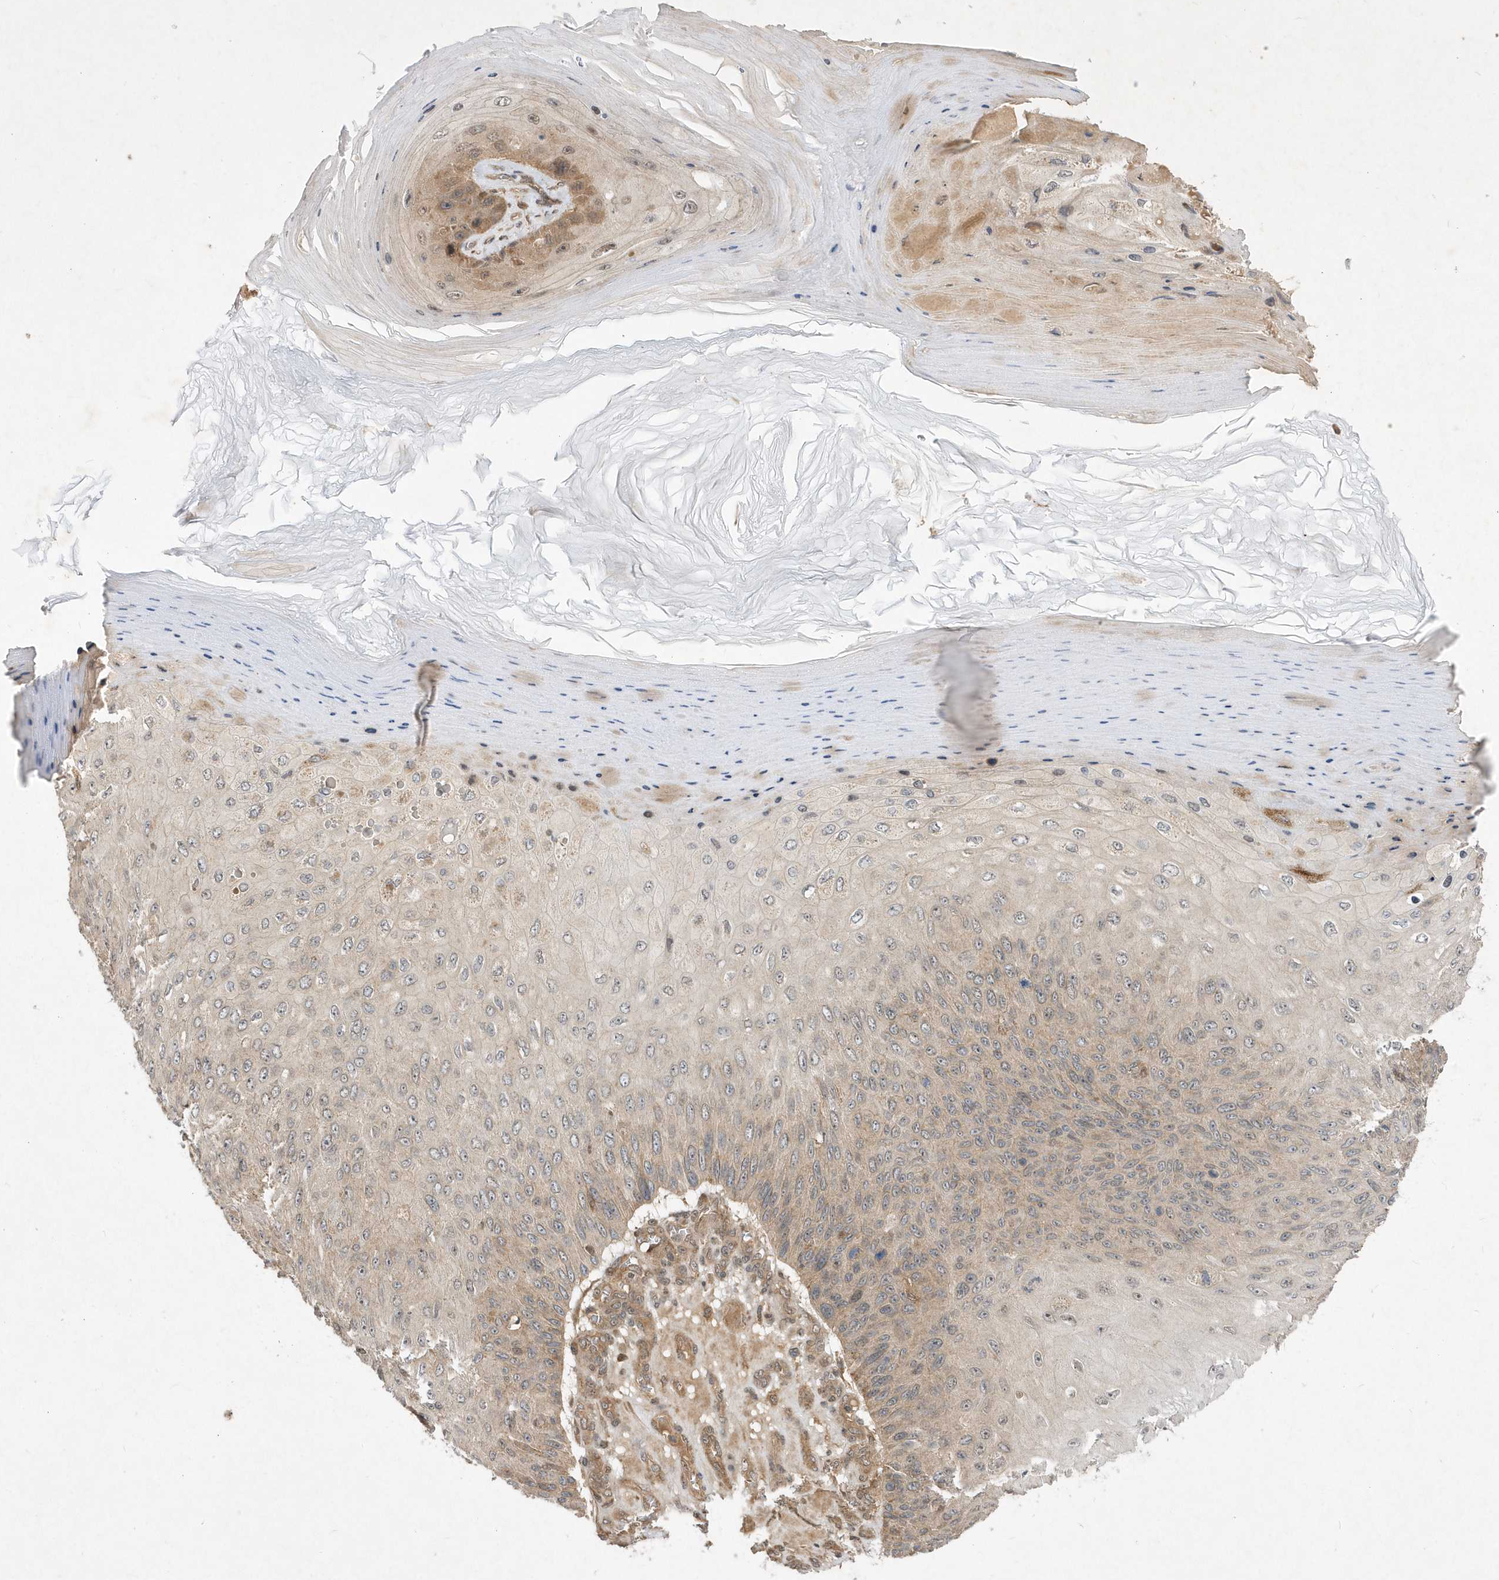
{"staining": {"intensity": "weak", "quantity": ">75%", "location": "cytoplasmic/membranous"}, "tissue": "skin cancer", "cell_type": "Tumor cells", "image_type": "cancer", "snomed": [{"axis": "morphology", "description": "Squamous cell carcinoma, NOS"}, {"axis": "topography", "description": "Skin"}], "caption": "A low amount of weak cytoplasmic/membranous staining is seen in approximately >75% of tumor cells in squamous cell carcinoma (skin) tissue. The protein is stained brown, and the nuclei are stained in blue (DAB IHC with brightfield microscopy, high magnification).", "gene": "GFM2", "patient": {"sex": "female", "age": 88}}